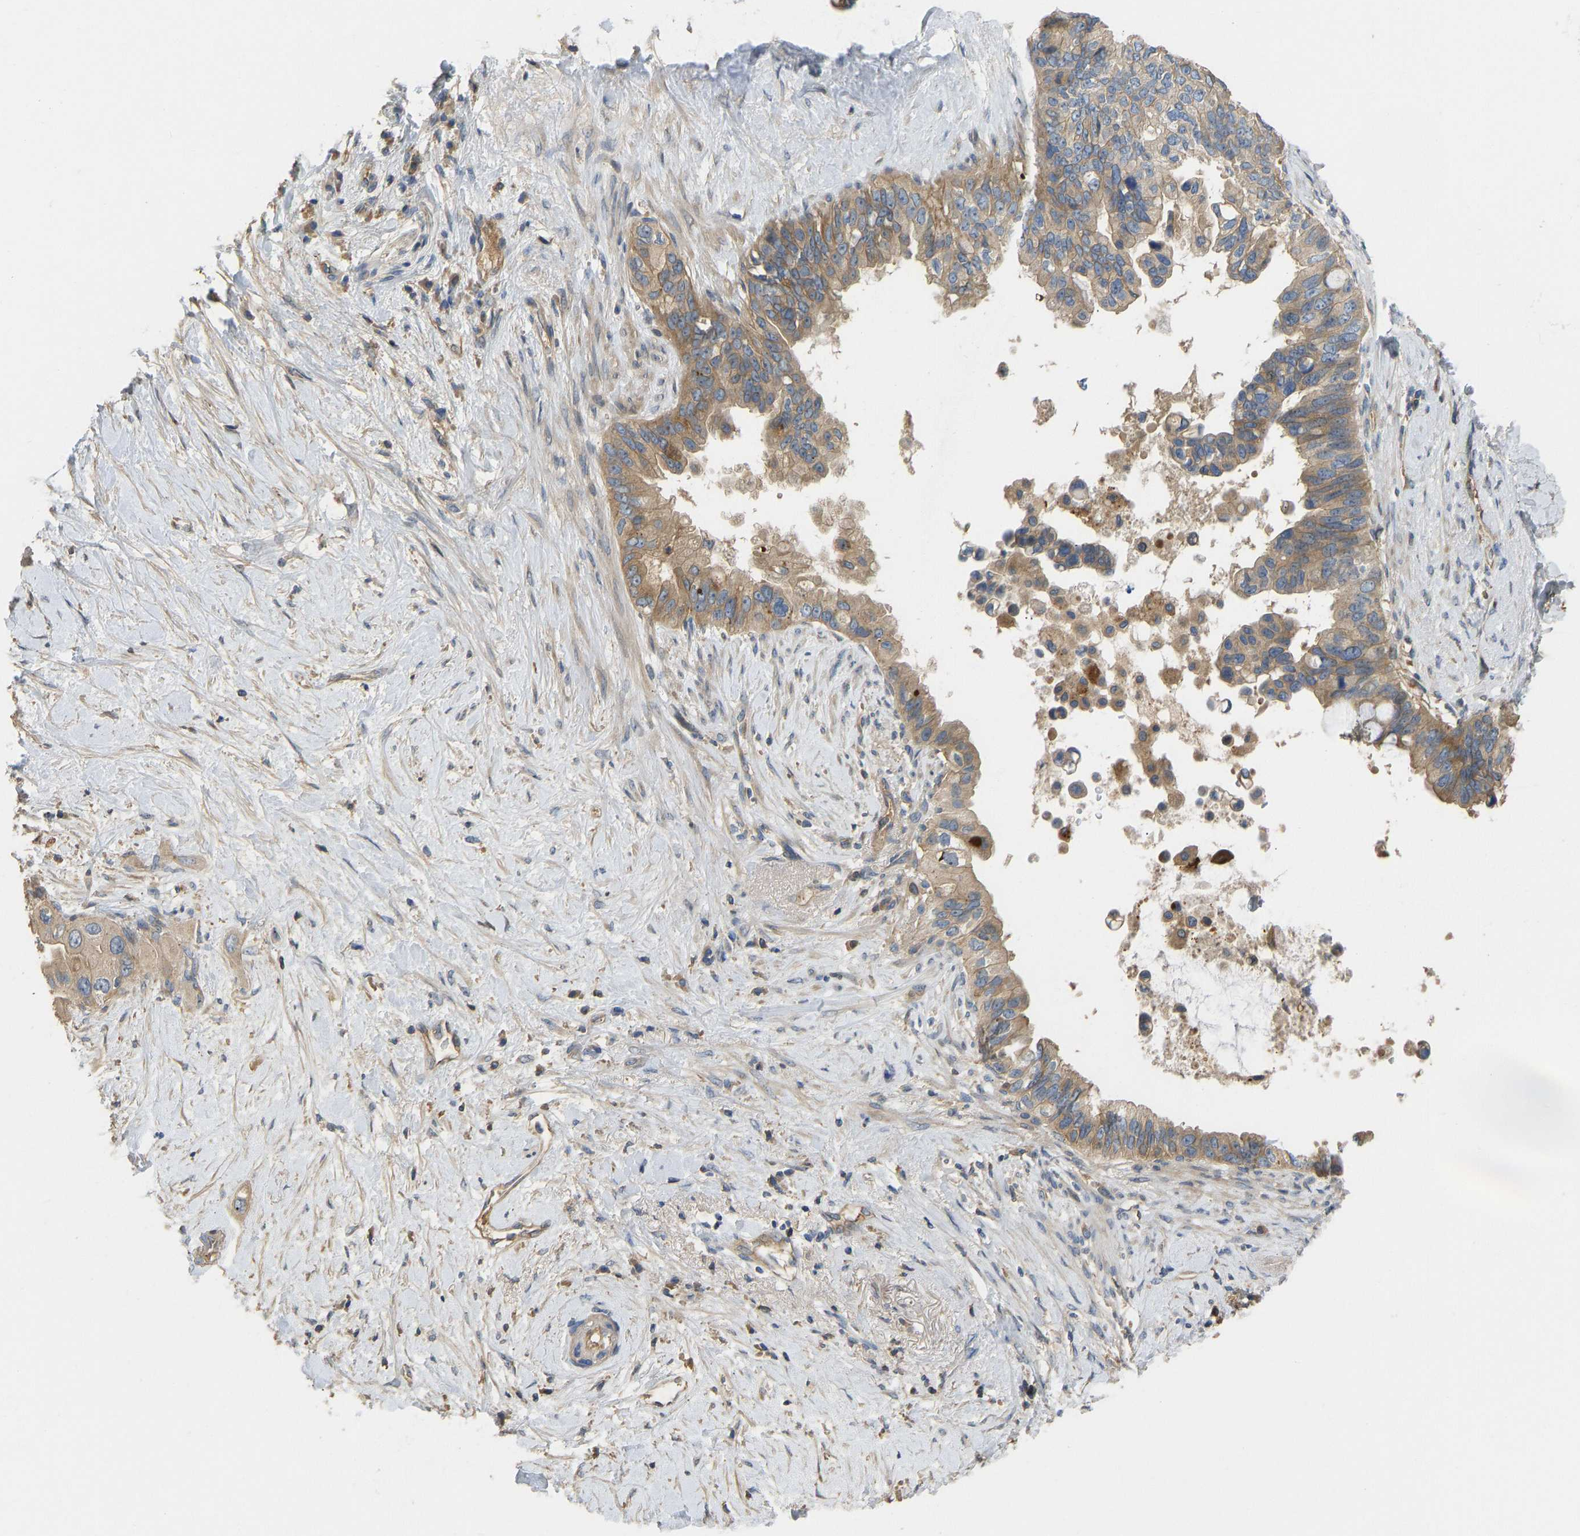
{"staining": {"intensity": "moderate", "quantity": ">75%", "location": "cytoplasmic/membranous"}, "tissue": "pancreatic cancer", "cell_type": "Tumor cells", "image_type": "cancer", "snomed": [{"axis": "morphology", "description": "Adenocarcinoma, NOS"}, {"axis": "topography", "description": "Pancreas"}], "caption": "IHC photomicrograph of human adenocarcinoma (pancreatic) stained for a protein (brown), which displays medium levels of moderate cytoplasmic/membranous expression in about >75% of tumor cells.", "gene": "VCPKMT", "patient": {"sex": "female", "age": 56}}